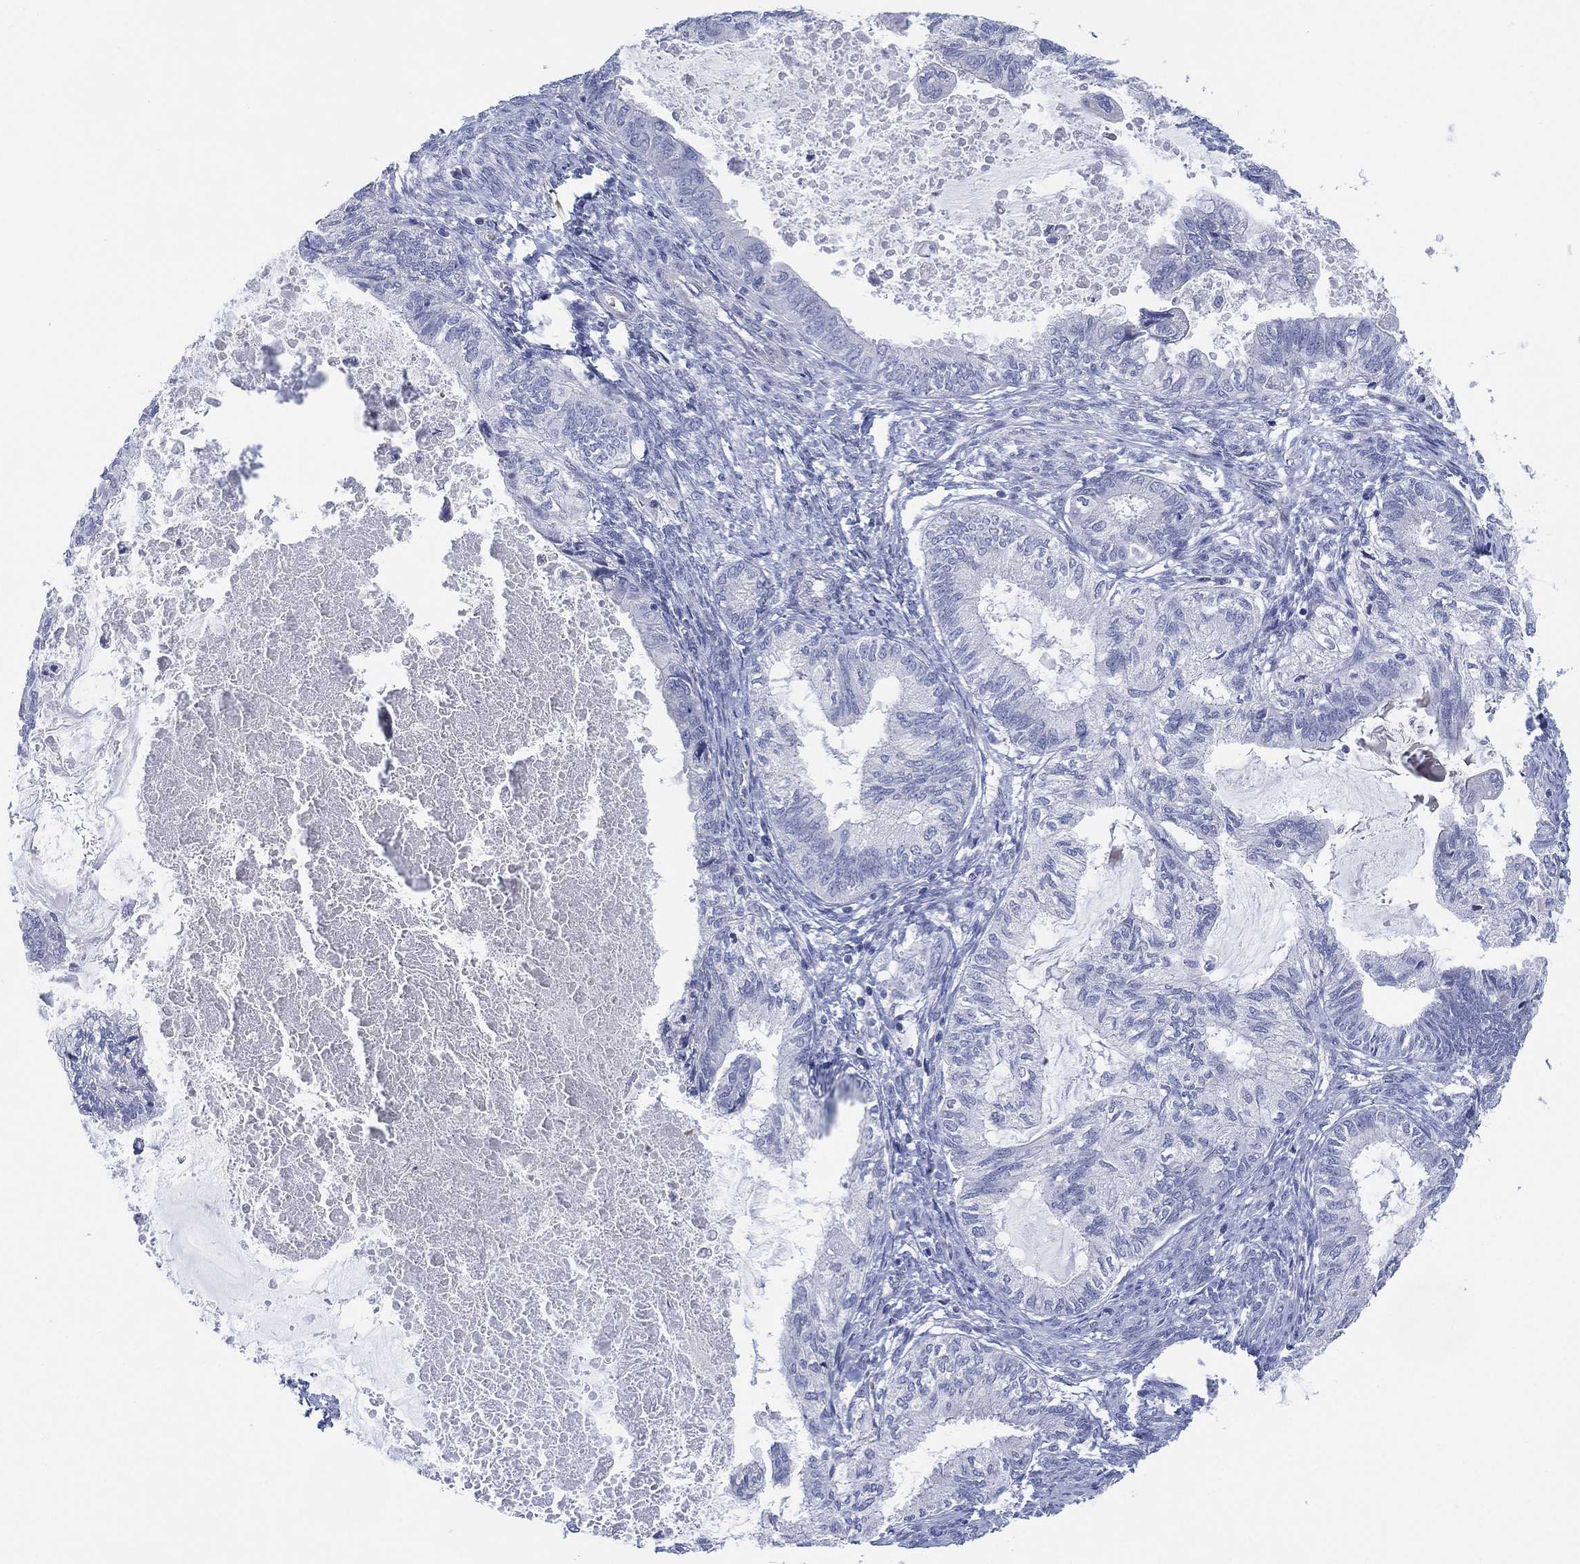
{"staining": {"intensity": "negative", "quantity": "none", "location": "none"}, "tissue": "endometrial cancer", "cell_type": "Tumor cells", "image_type": "cancer", "snomed": [{"axis": "morphology", "description": "Adenocarcinoma, NOS"}, {"axis": "topography", "description": "Endometrium"}], "caption": "Immunohistochemistry (IHC) of adenocarcinoma (endometrial) displays no expression in tumor cells.", "gene": "CFTR", "patient": {"sex": "female", "age": 86}}